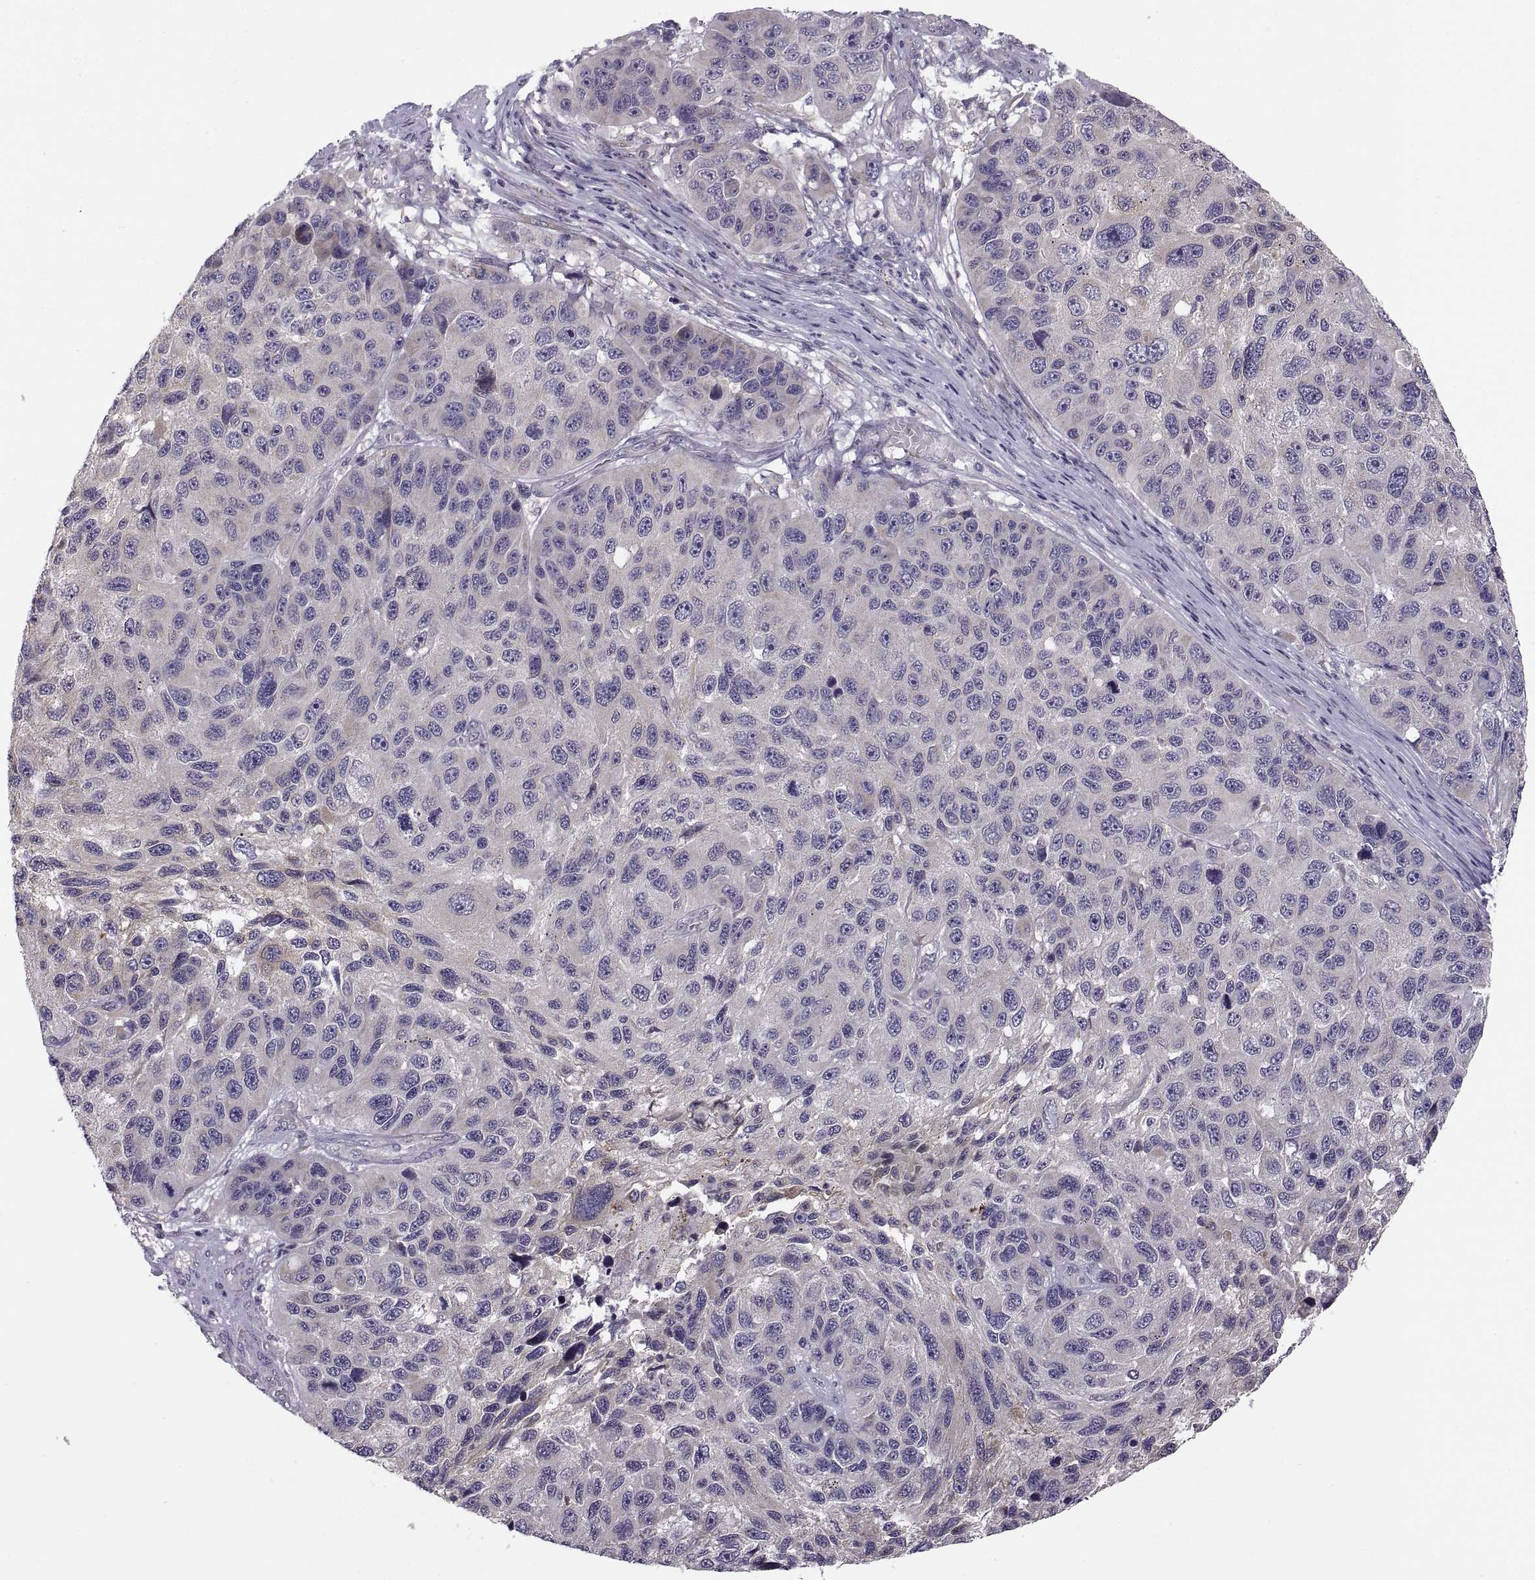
{"staining": {"intensity": "weak", "quantity": "<25%", "location": "cytoplasmic/membranous"}, "tissue": "melanoma", "cell_type": "Tumor cells", "image_type": "cancer", "snomed": [{"axis": "morphology", "description": "Malignant melanoma, NOS"}, {"axis": "topography", "description": "Skin"}], "caption": "IHC micrograph of neoplastic tissue: malignant melanoma stained with DAB reveals no significant protein expression in tumor cells.", "gene": "ACSBG2", "patient": {"sex": "male", "age": 53}}